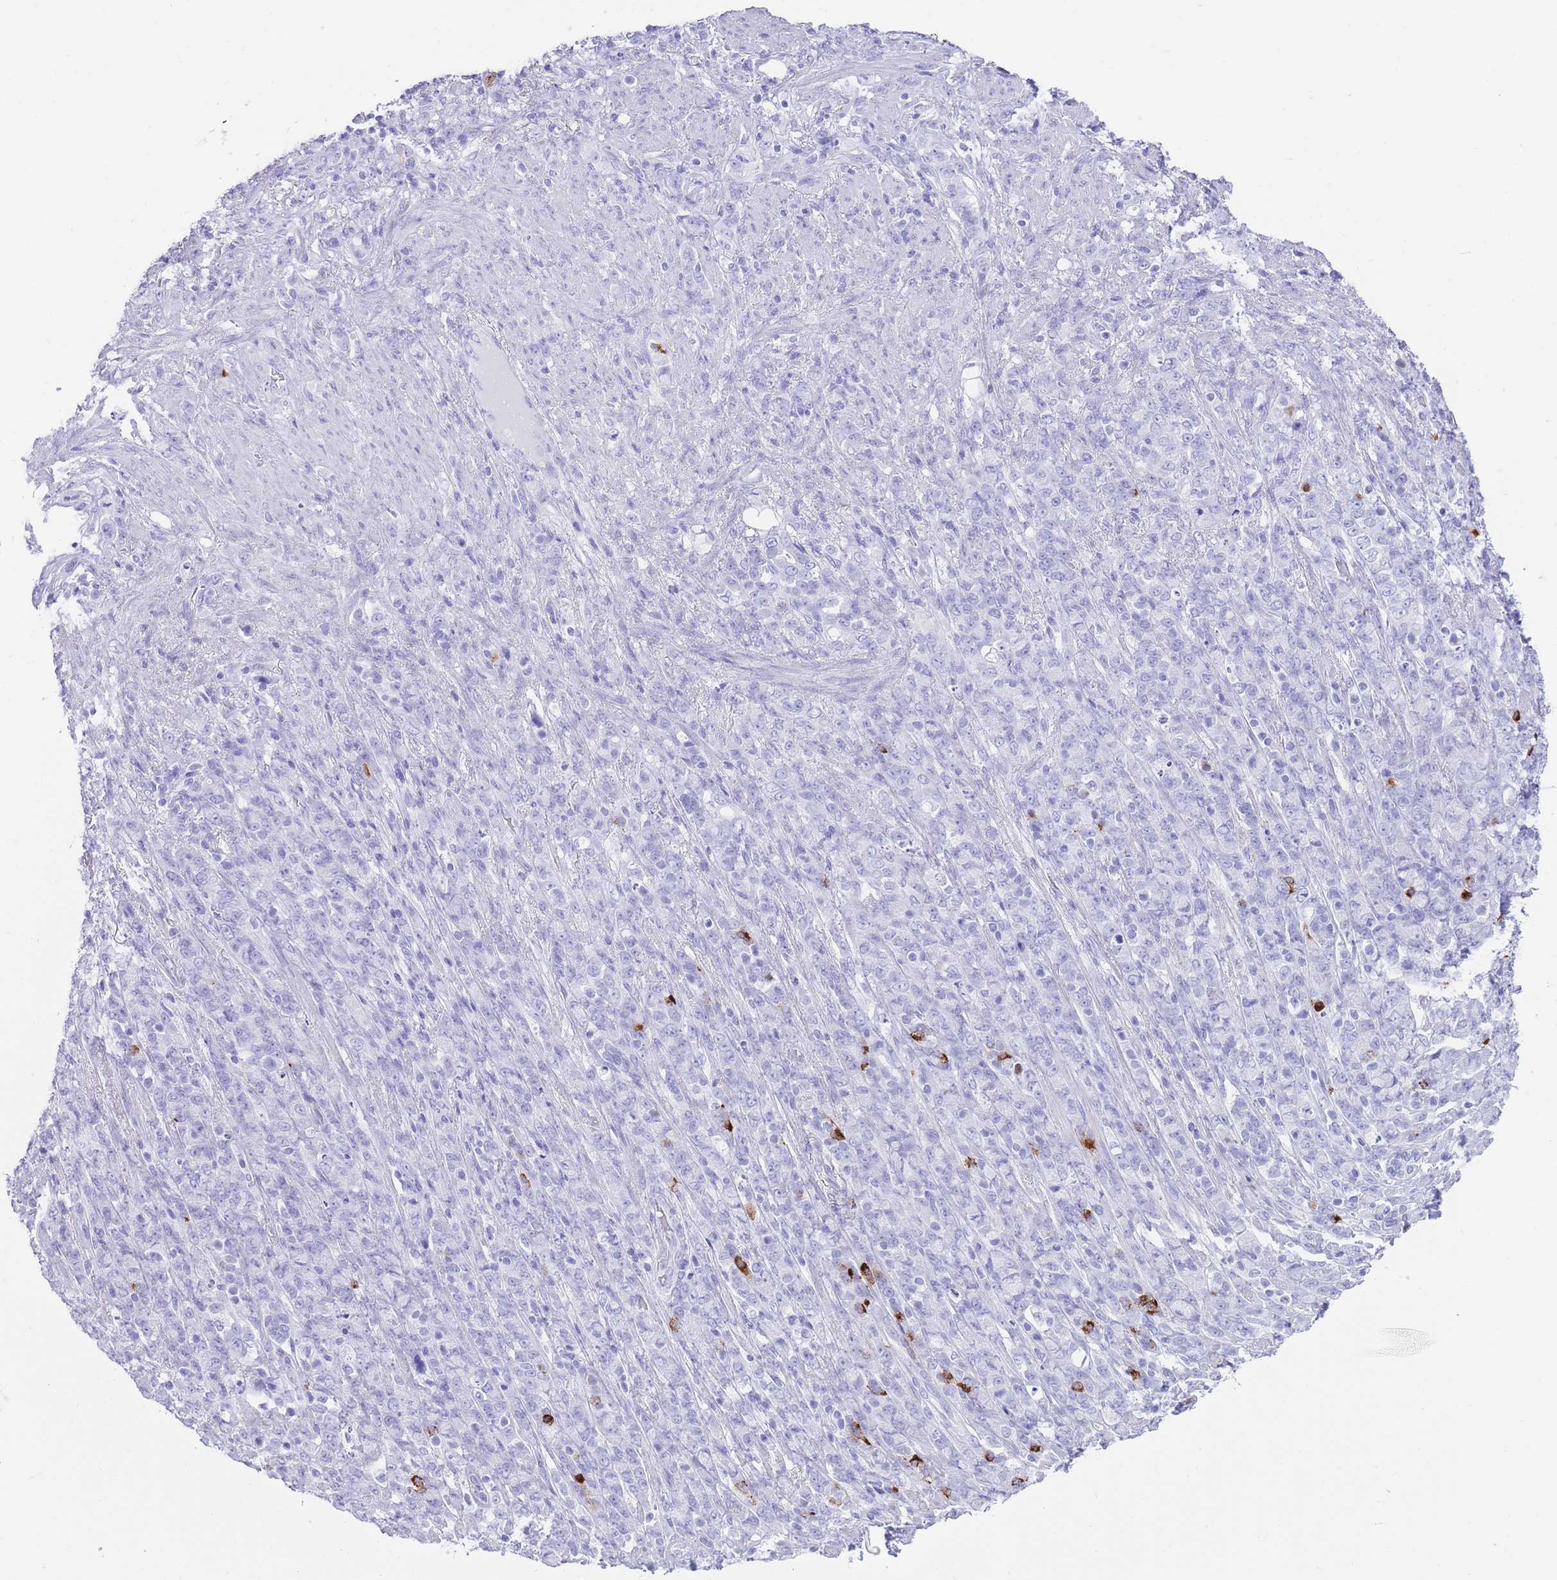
{"staining": {"intensity": "negative", "quantity": "none", "location": "none"}, "tissue": "stomach cancer", "cell_type": "Tumor cells", "image_type": "cancer", "snomed": [{"axis": "morphology", "description": "Adenocarcinoma, NOS"}, {"axis": "topography", "description": "Stomach"}], "caption": "Immunohistochemistry of stomach adenocarcinoma demonstrates no staining in tumor cells. (DAB (3,3'-diaminobenzidine) immunohistochemistry, high magnification).", "gene": "ELOA2", "patient": {"sex": "female", "age": 79}}